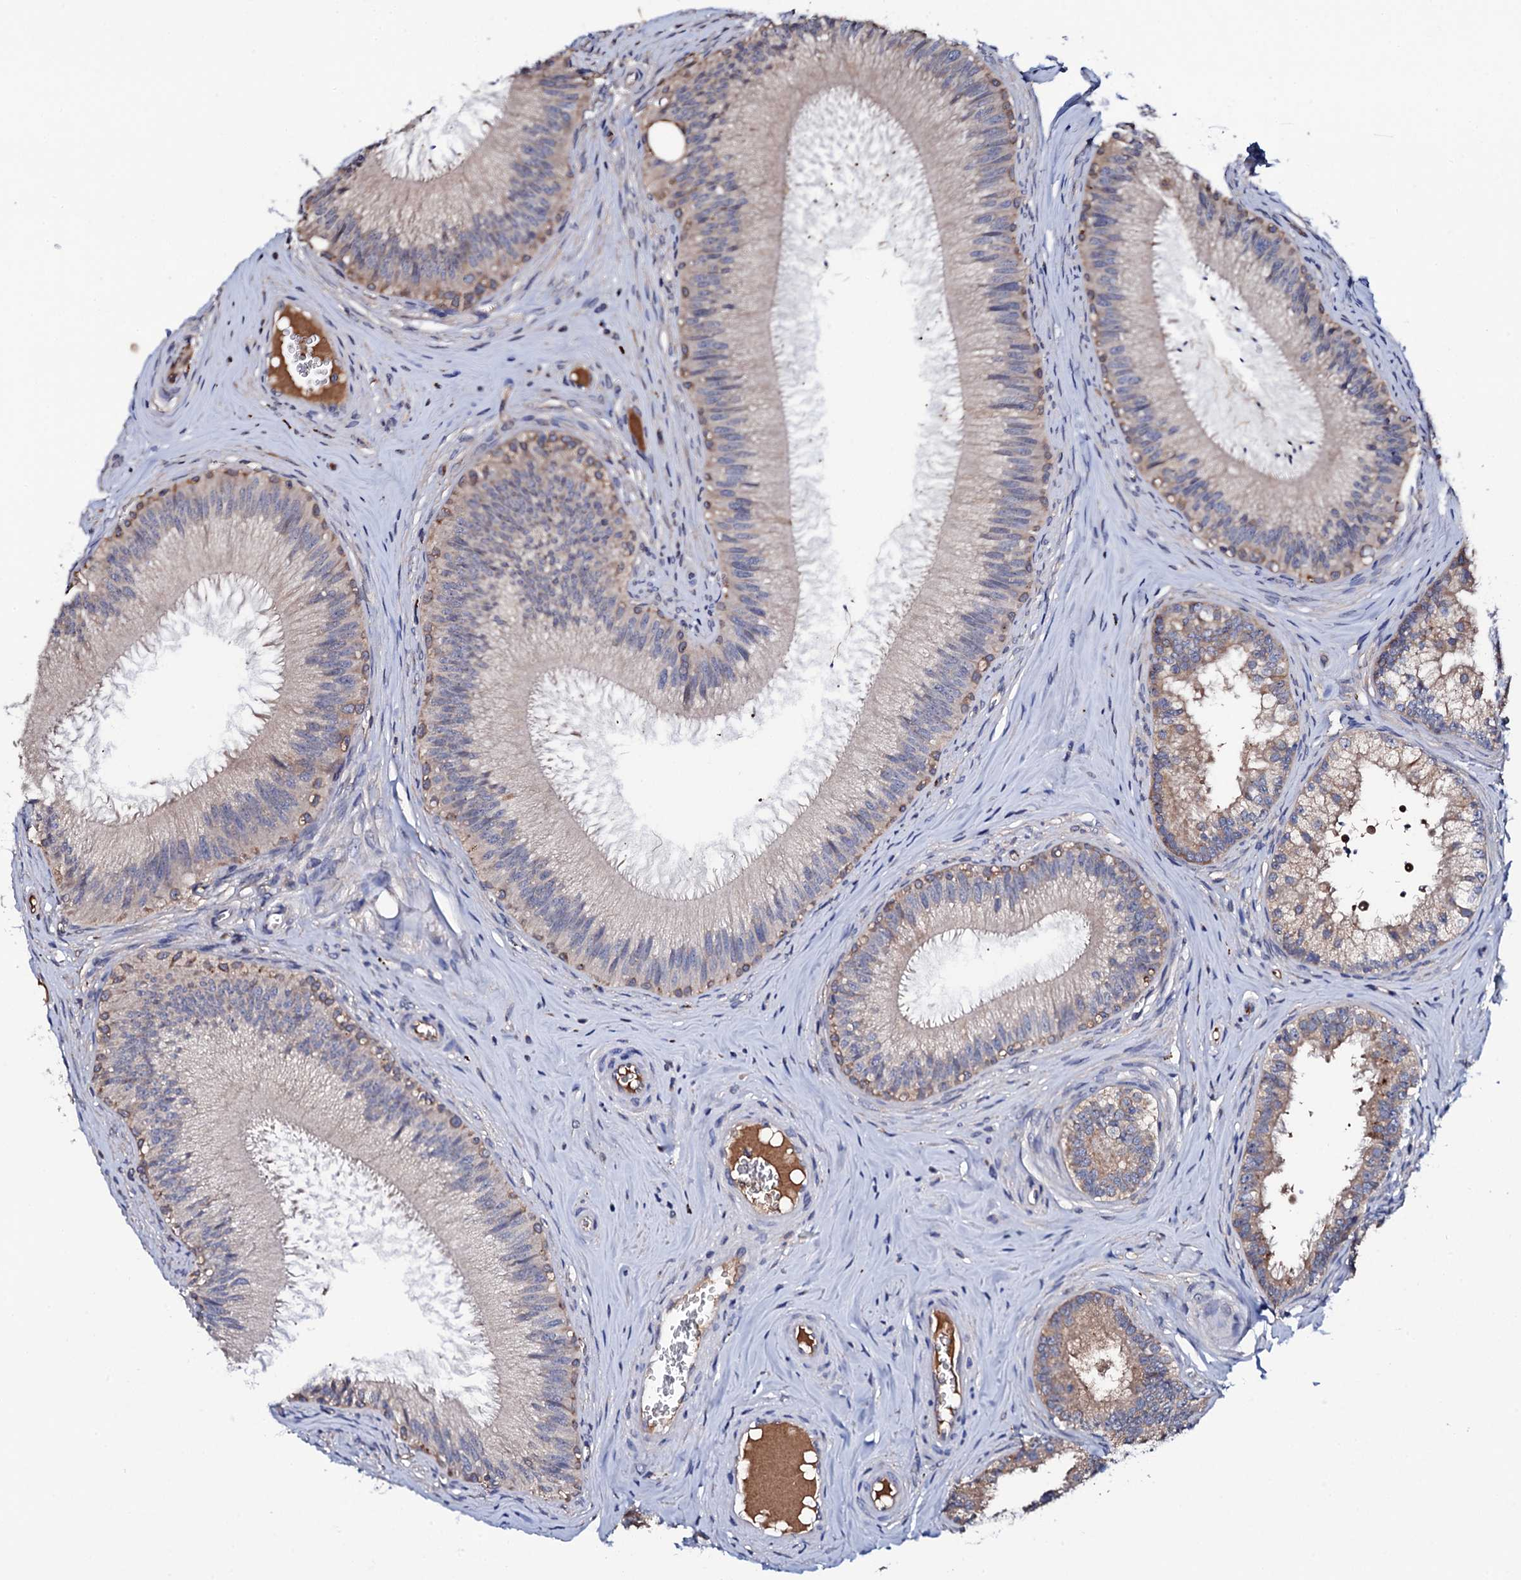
{"staining": {"intensity": "moderate", "quantity": "25%-75%", "location": "cytoplasmic/membranous"}, "tissue": "epididymis", "cell_type": "Glandular cells", "image_type": "normal", "snomed": [{"axis": "morphology", "description": "Normal tissue, NOS"}, {"axis": "topography", "description": "Epididymis"}], "caption": "High-magnification brightfield microscopy of unremarkable epididymis stained with DAB (brown) and counterstained with hematoxylin (blue). glandular cells exhibit moderate cytoplasmic/membranous expression is present in about25%-75% of cells.", "gene": "TCAF2C", "patient": {"sex": "male", "age": 46}}